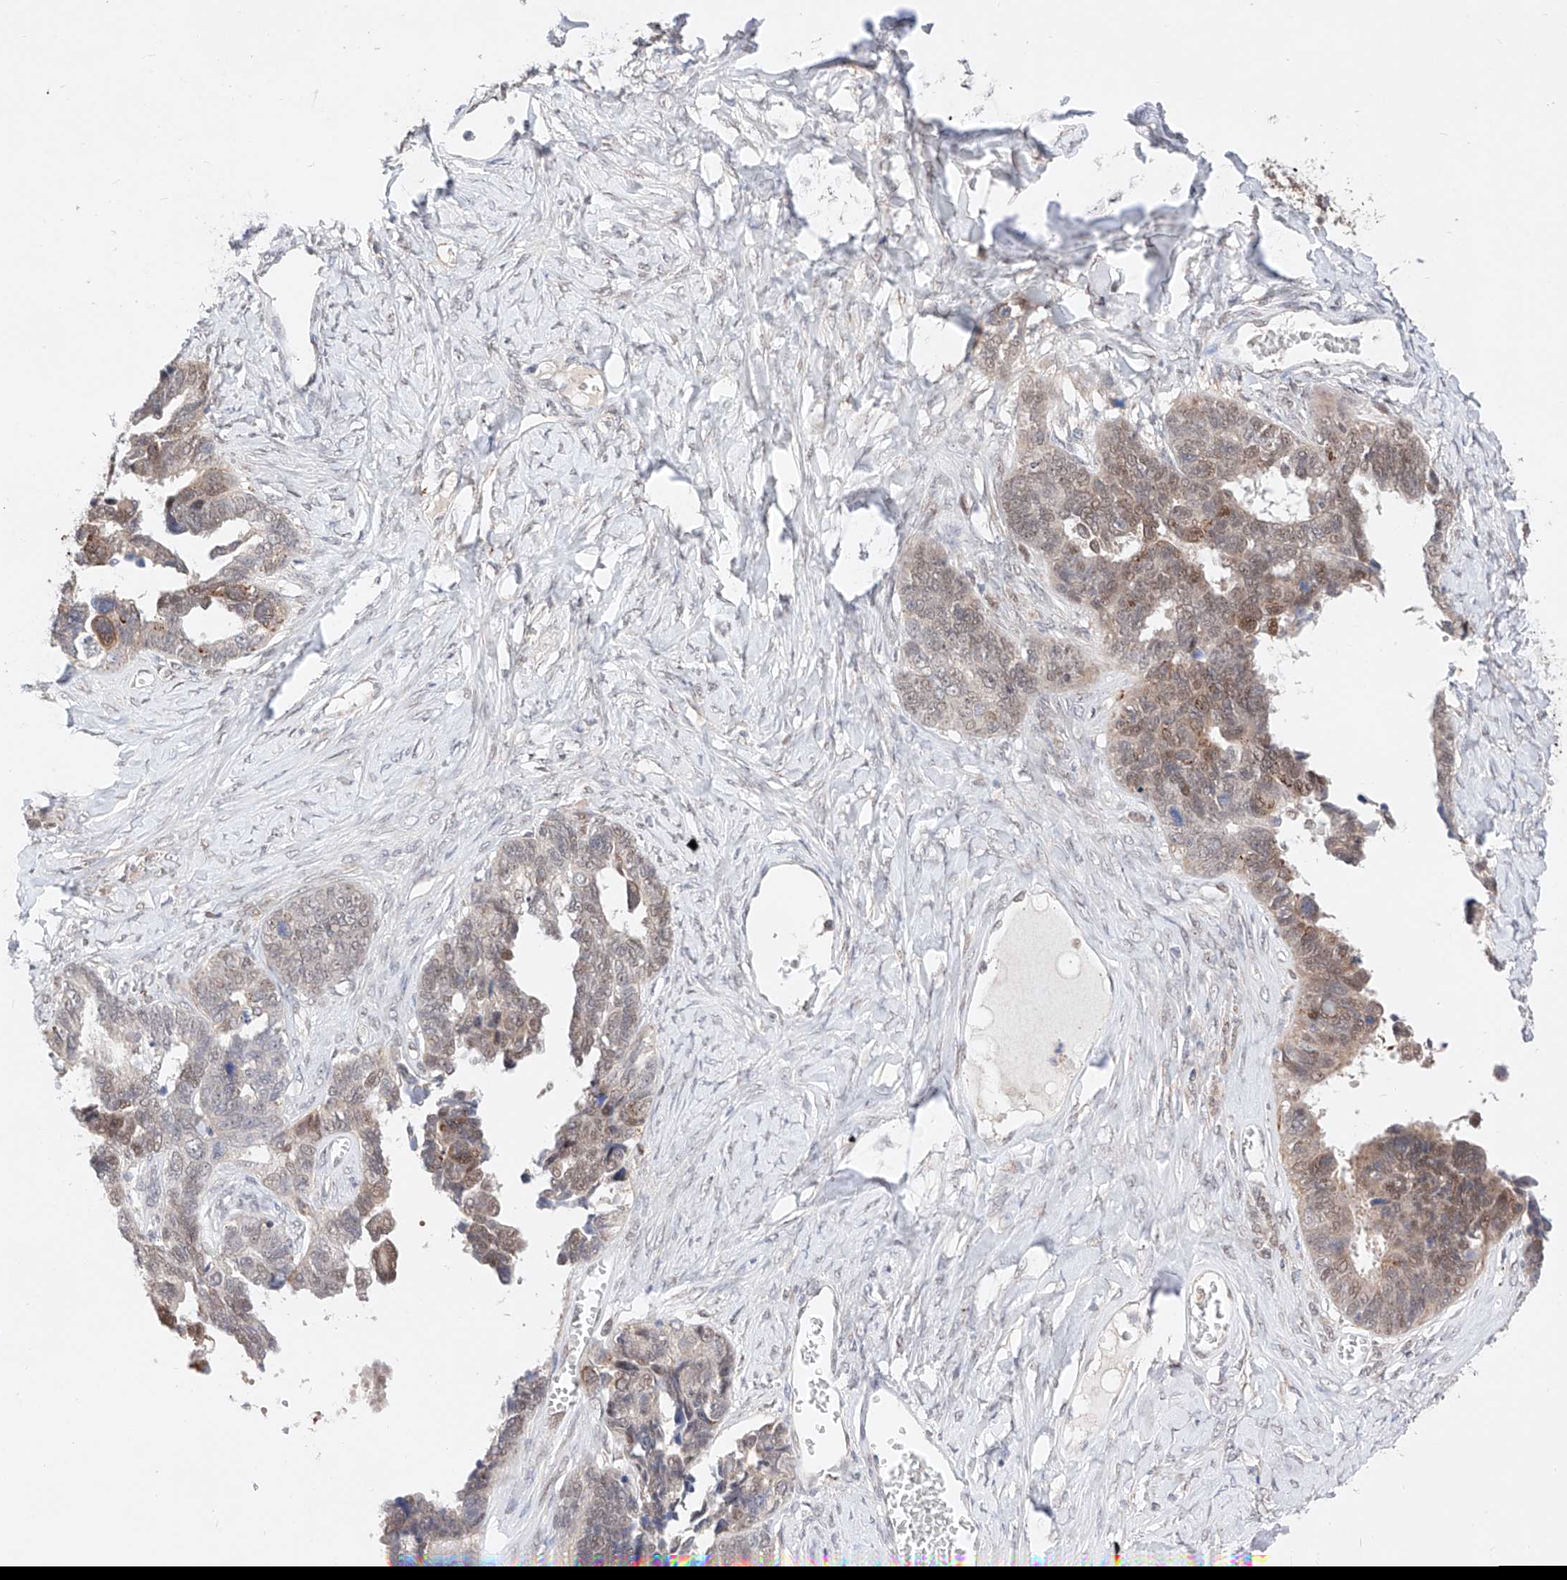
{"staining": {"intensity": "moderate", "quantity": "25%-75%", "location": "cytoplasmic/membranous,nuclear"}, "tissue": "ovarian cancer", "cell_type": "Tumor cells", "image_type": "cancer", "snomed": [{"axis": "morphology", "description": "Cystadenocarcinoma, serous, NOS"}, {"axis": "topography", "description": "Ovary"}], "caption": "Moderate cytoplasmic/membranous and nuclear protein staining is present in approximately 25%-75% of tumor cells in ovarian cancer.", "gene": "GCNT1", "patient": {"sex": "female", "age": 79}}